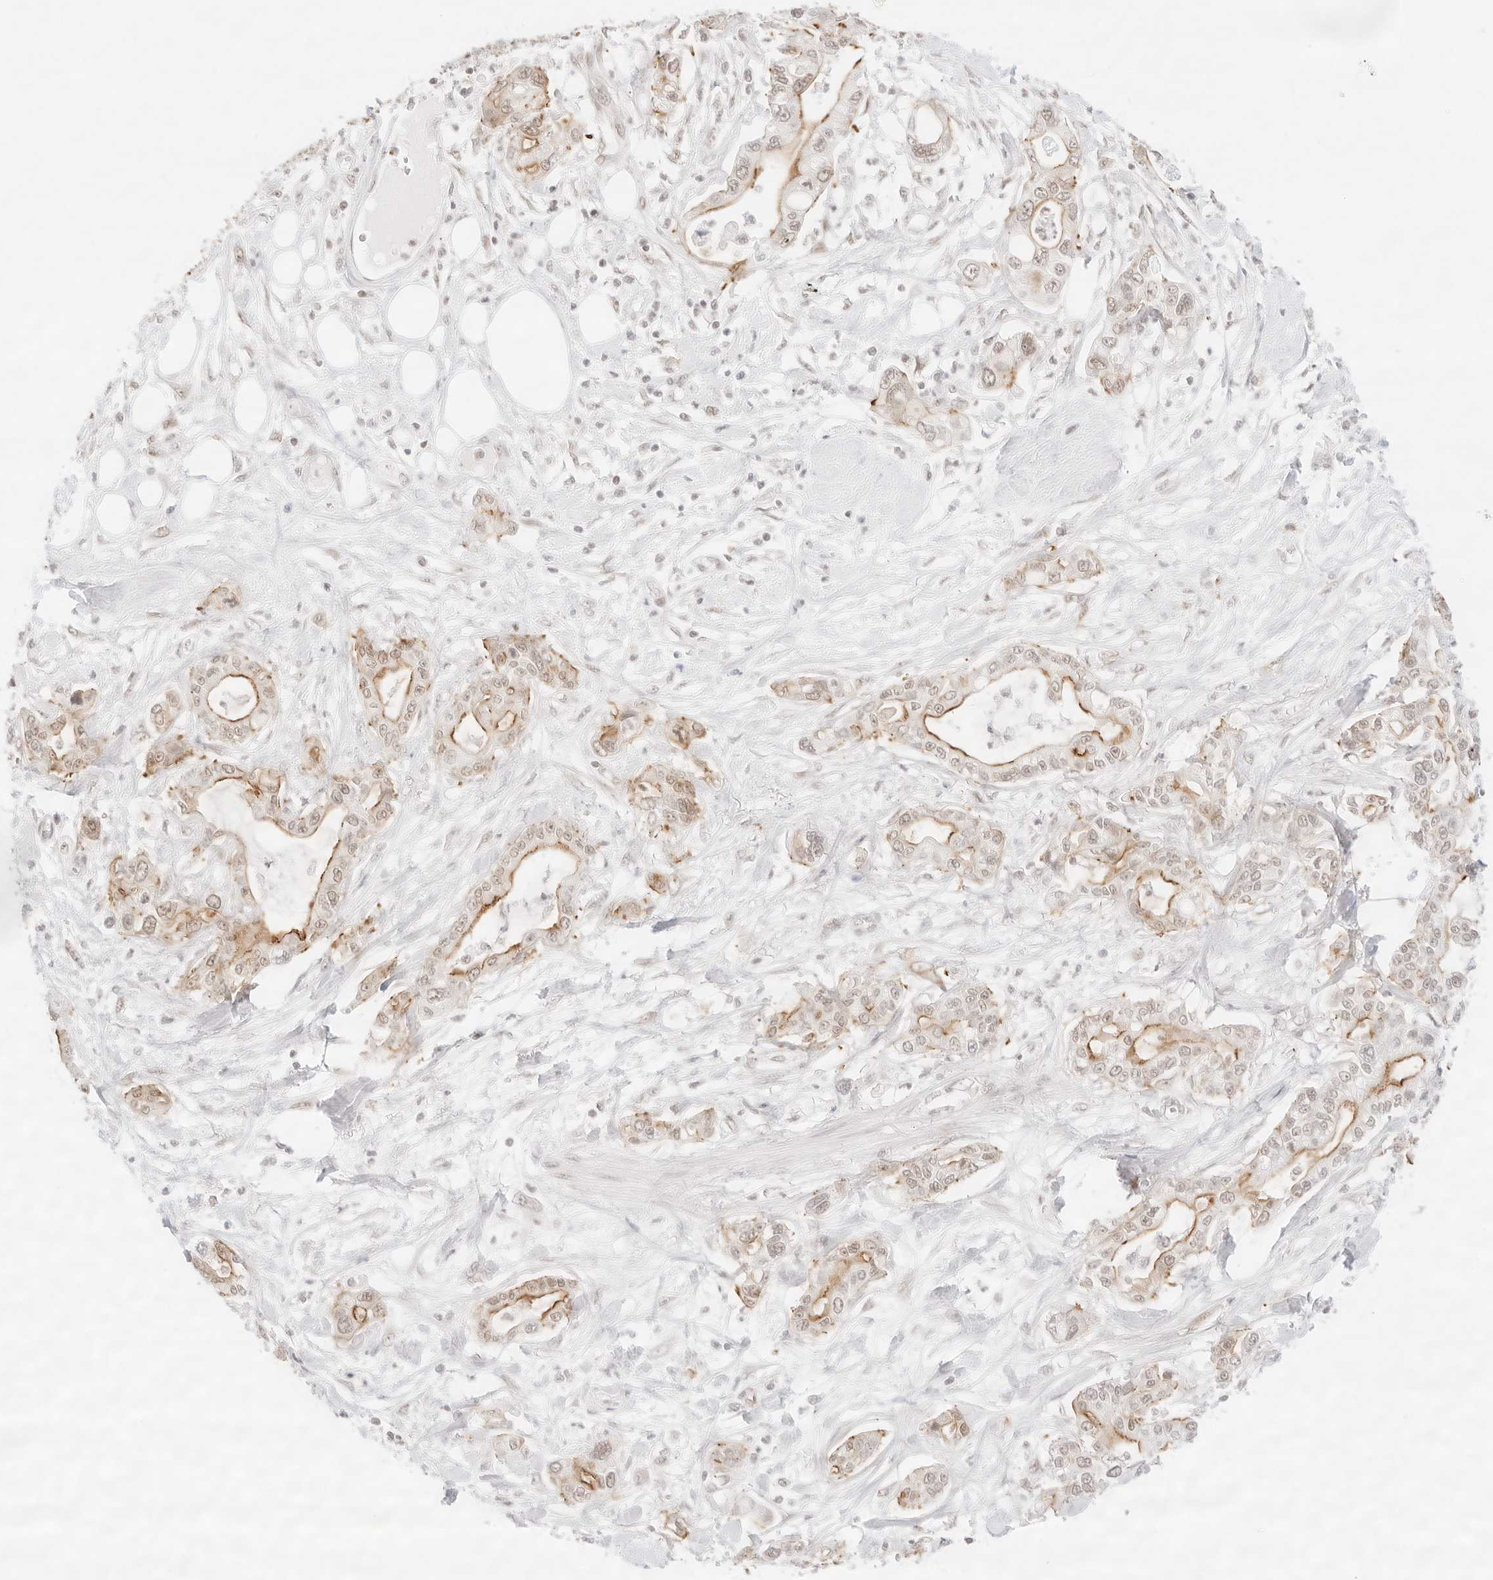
{"staining": {"intensity": "moderate", "quantity": "25%-75%", "location": "cytoplasmic/membranous,nuclear"}, "tissue": "pancreatic cancer", "cell_type": "Tumor cells", "image_type": "cancer", "snomed": [{"axis": "morphology", "description": "Adenocarcinoma, NOS"}, {"axis": "topography", "description": "Pancreas"}], "caption": "Immunohistochemical staining of adenocarcinoma (pancreatic) exhibits moderate cytoplasmic/membranous and nuclear protein positivity in approximately 25%-75% of tumor cells.", "gene": "GNAS", "patient": {"sex": "male", "age": 68}}